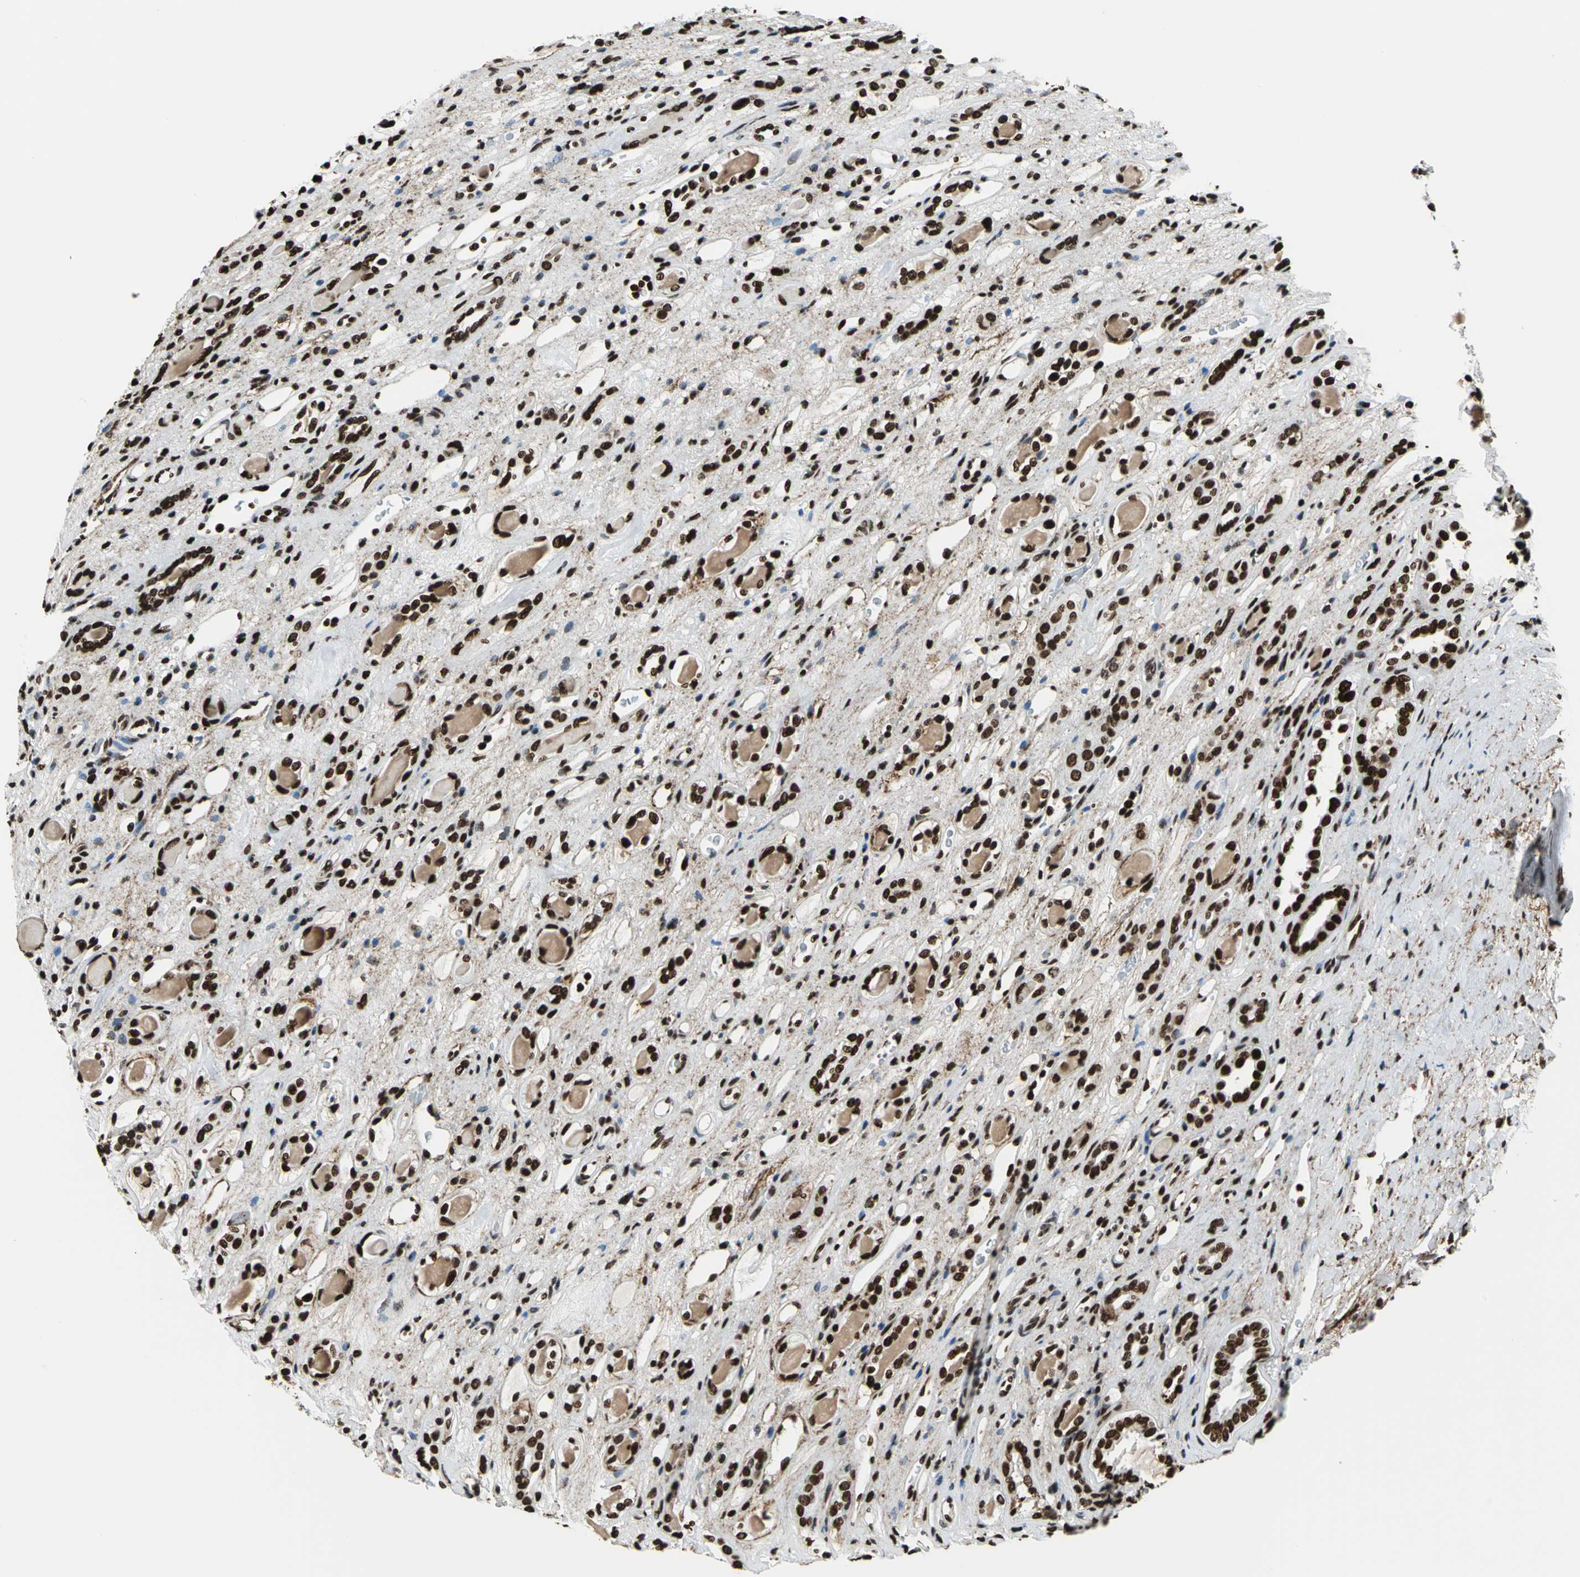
{"staining": {"intensity": "strong", "quantity": ">75%", "location": "nuclear"}, "tissue": "renal cancer", "cell_type": "Tumor cells", "image_type": "cancer", "snomed": [{"axis": "morphology", "description": "Adenocarcinoma, NOS"}, {"axis": "topography", "description": "Kidney"}], "caption": "Immunohistochemical staining of human renal cancer displays strong nuclear protein expression in approximately >75% of tumor cells.", "gene": "APEX1", "patient": {"sex": "female", "age": 60}}